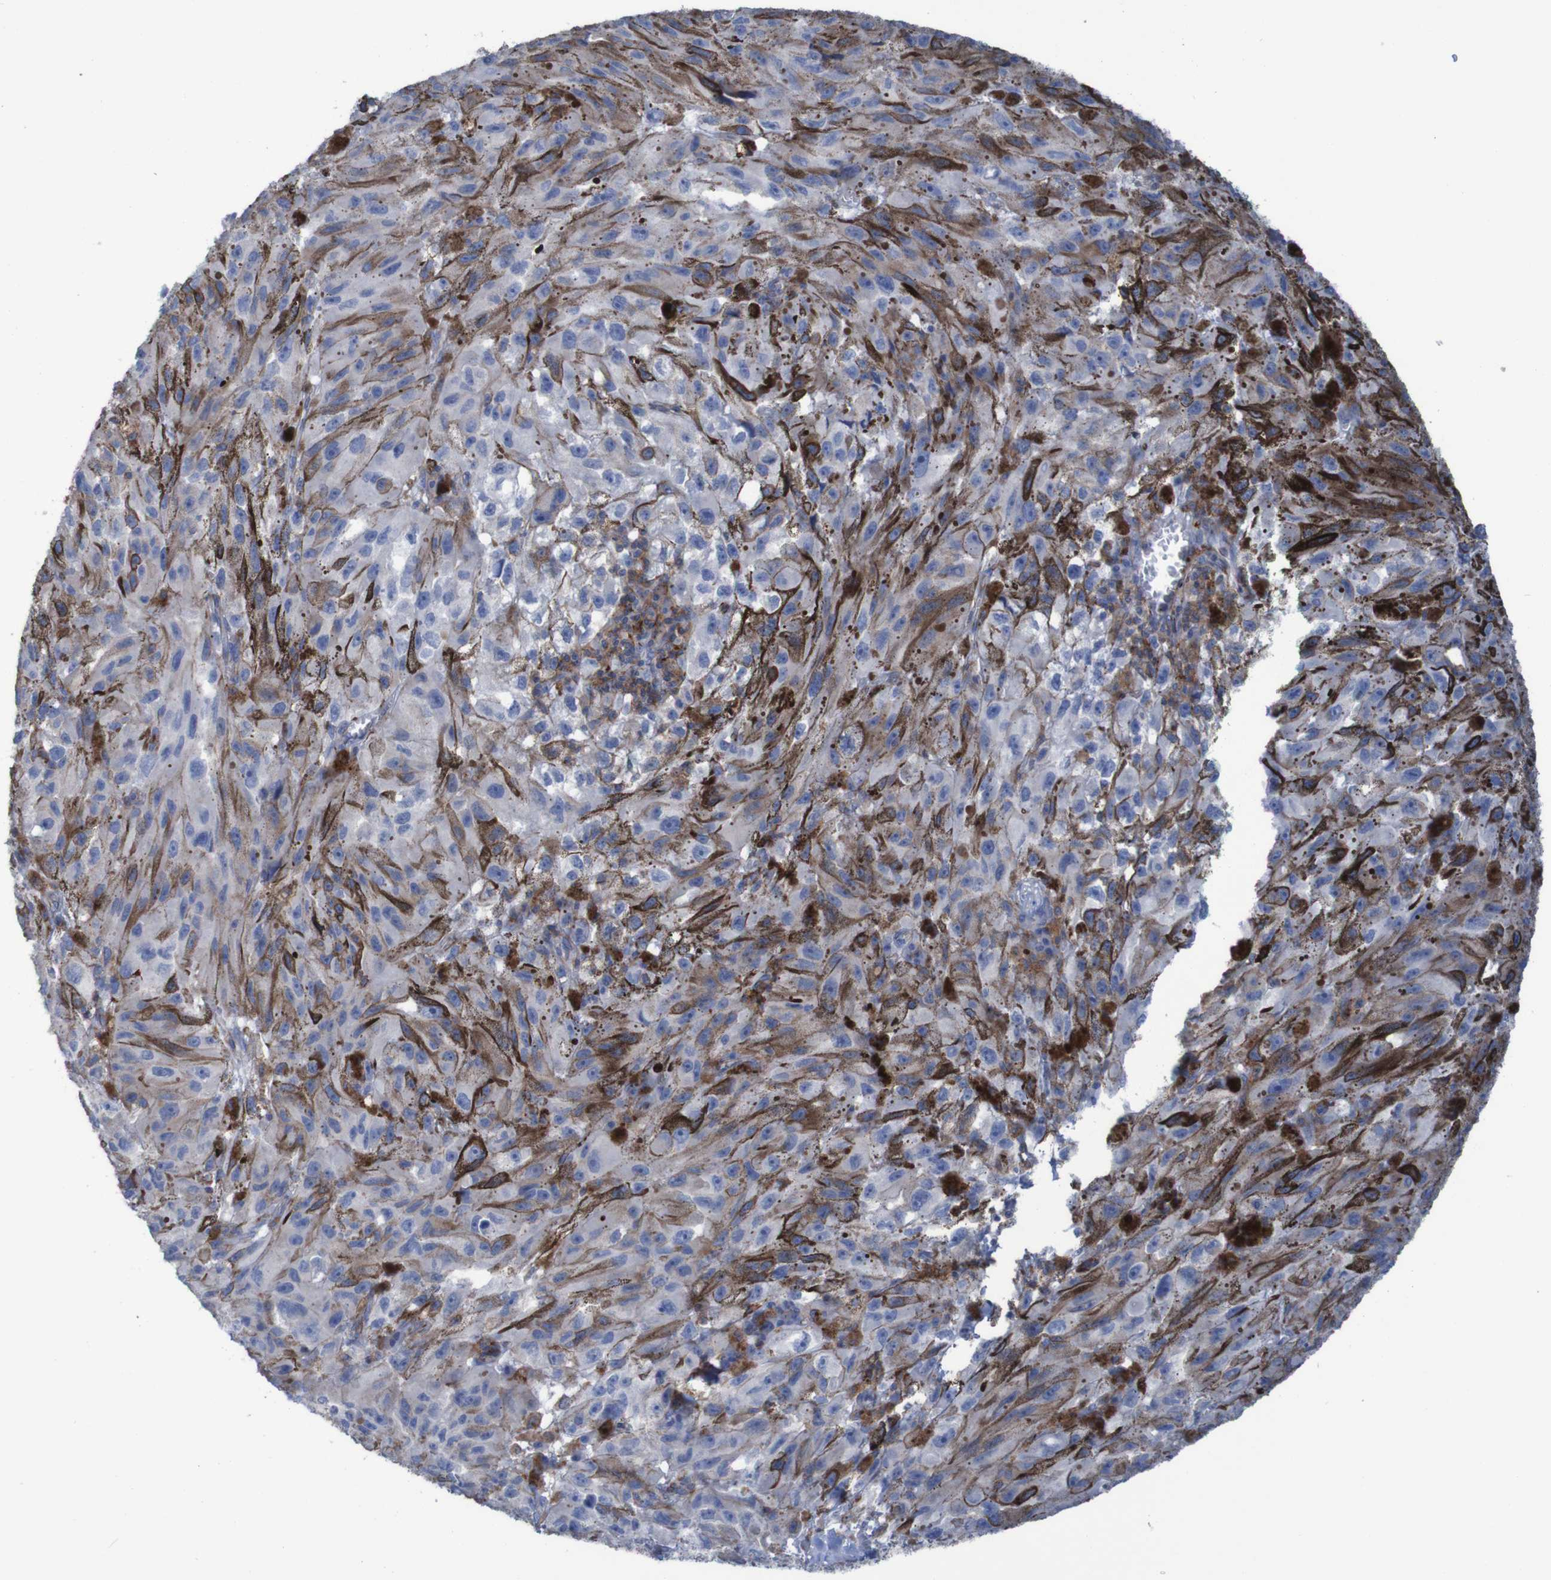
{"staining": {"intensity": "moderate", "quantity": "<25%", "location": "cytoplasmic/membranous"}, "tissue": "melanoma", "cell_type": "Tumor cells", "image_type": "cancer", "snomed": [{"axis": "morphology", "description": "Malignant melanoma, NOS"}, {"axis": "topography", "description": "Skin"}], "caption": "Melanoma stained for a protein (brown) exhibits moderate cytoplasmic/membranous positive expression in approximately <25% of tumor cells.", "gene": "RNF182", "patient": {"sex": "female", "age": 104}}